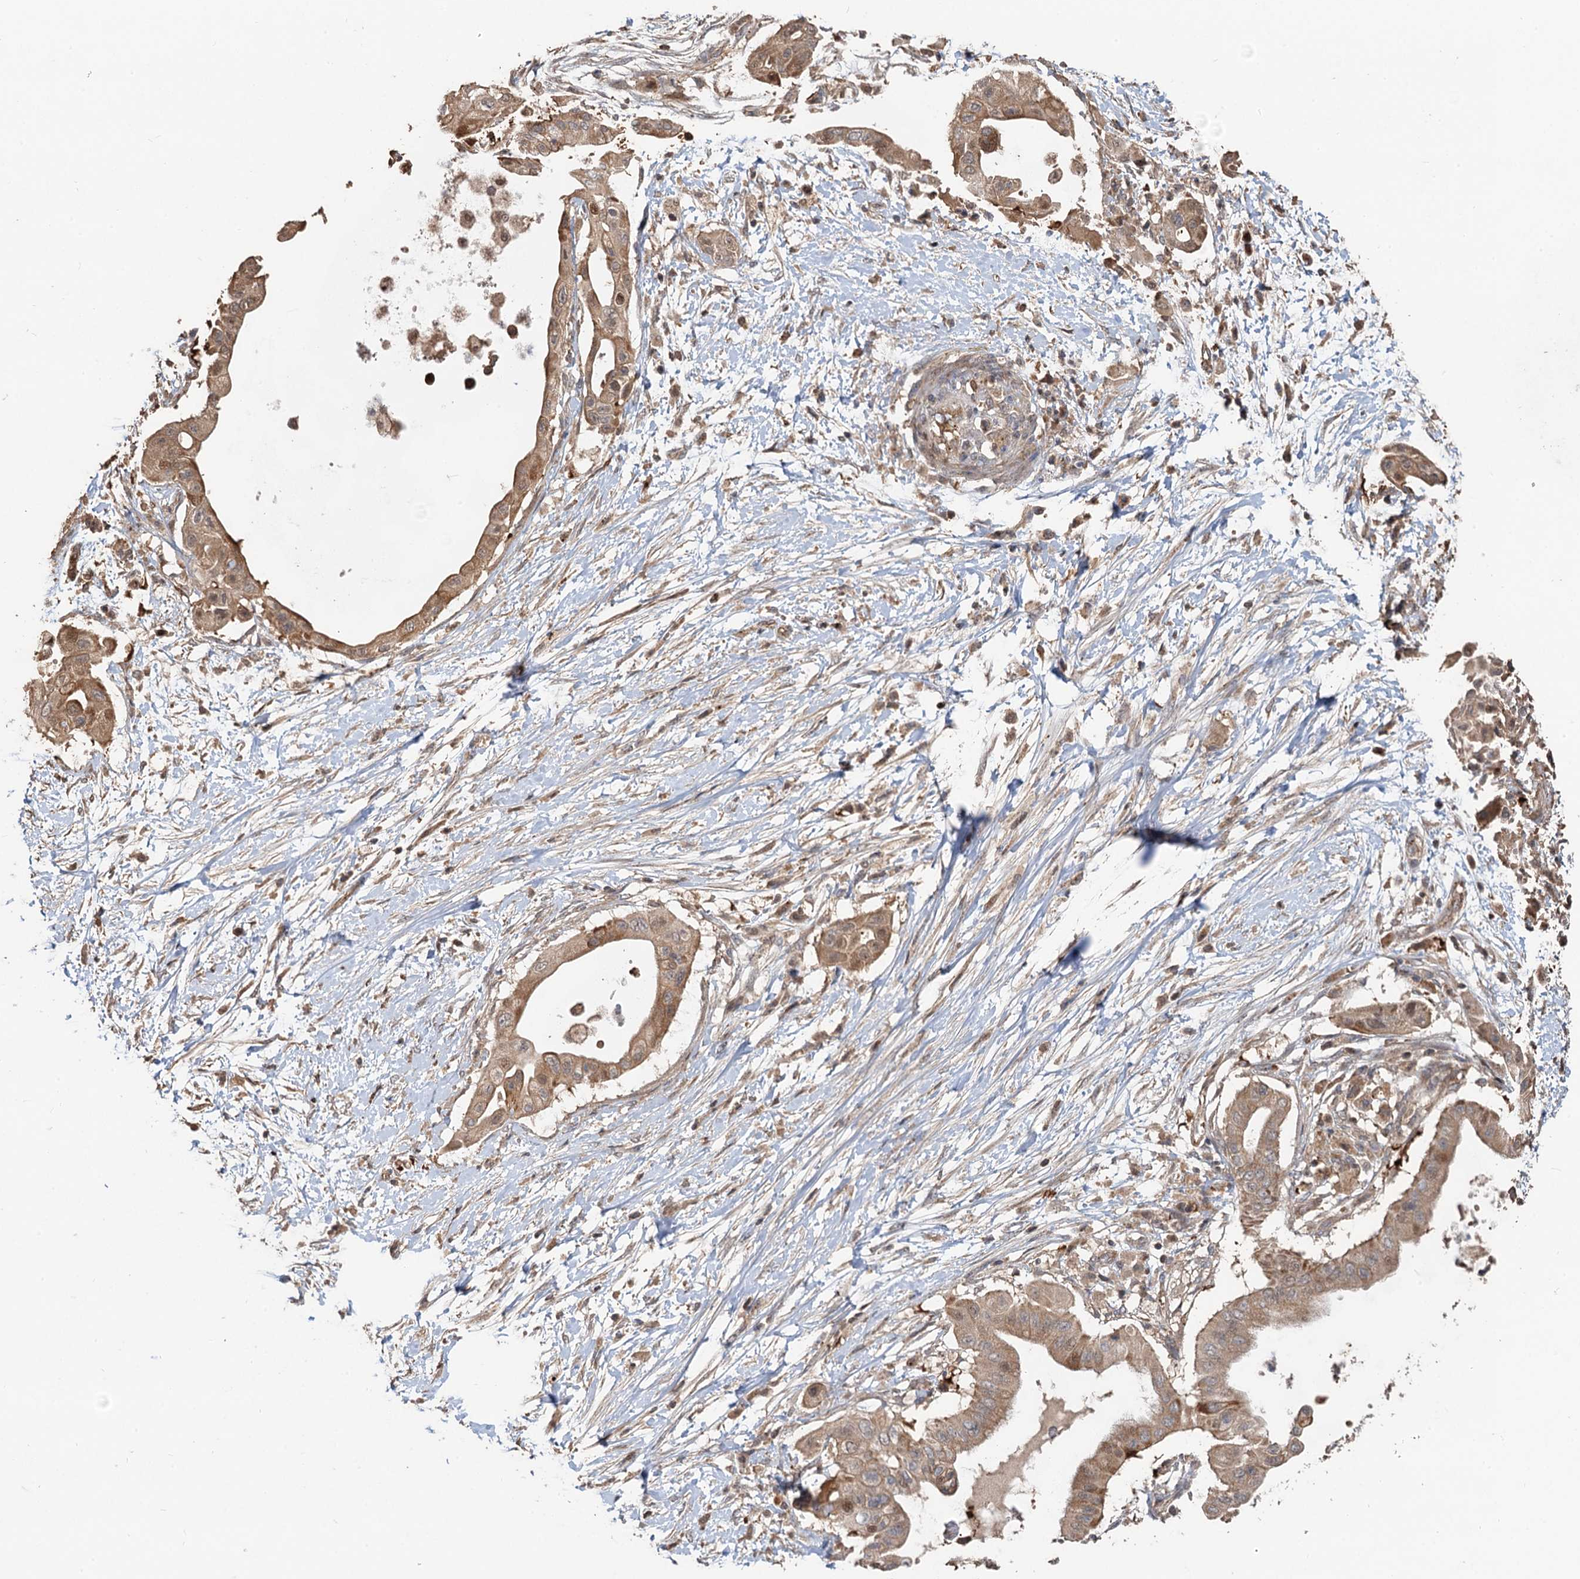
{"staining": {"intensity": "moderate", "quantity": ">75%", "location": "cytoplasmic/membranous"}, "tissue": "pancreatic cancer", "cell_type": "Tumor cells", "image_type": "cancer", "snomed": [{"axis": "morphology", "description": "Adenocarcinoma, NOS"}, {"axis": "topography", "description": "Pancreas"}], "caption": "A medium amount of moderate cytoplasmic/membranous staining is seen in approximately >75% of tumor cells in pancreatic cancer (adenocarcinoma) tissue. The protein is shown in brown color, while the nuclei are stained blue.", "gene": "DEXI", "patient": {"sex": "male", "age": 68}}